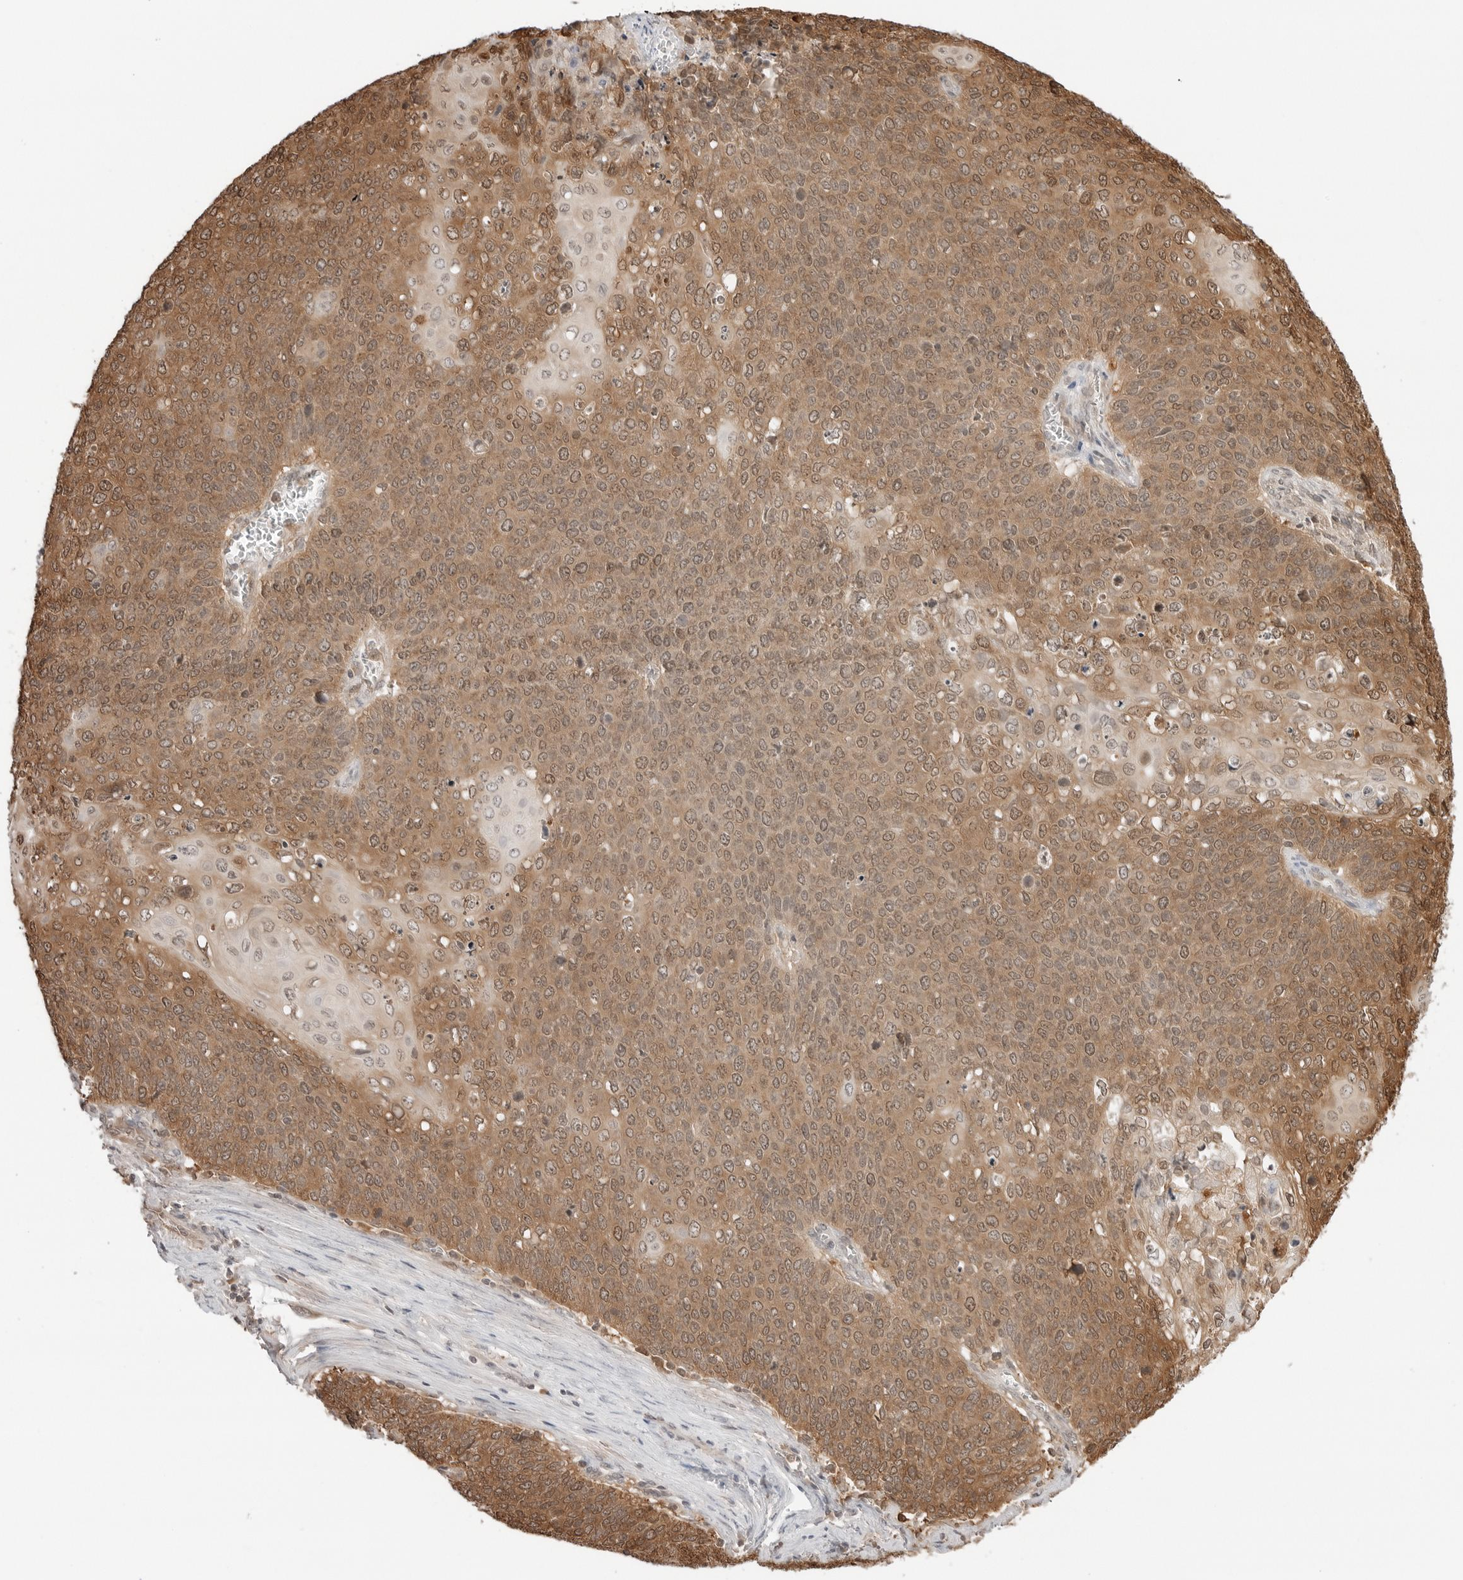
{"staining": {"intensity": "moderate", "quantity": ">75%", "location": "cytoplasmic/membranous,nuclear"}, "tissue": "cervical cancer", "cell_type": "Tumor cells", "image_type": "cancer", "snomed": [{"axis": "morphology", "description": "Squamous cell carcinoma, NOS"}, {"axis": "topography", "description": "Cervix"}], "caption": "This image displays immunohistochemistry (IHC) staining of cervical cancer, with medium moderate cytoplasmic/membranous and nuclear expression in about >75% of tumor cells.", "gene": "NUDC", "patient": {"sex": "female", "age": 39}}